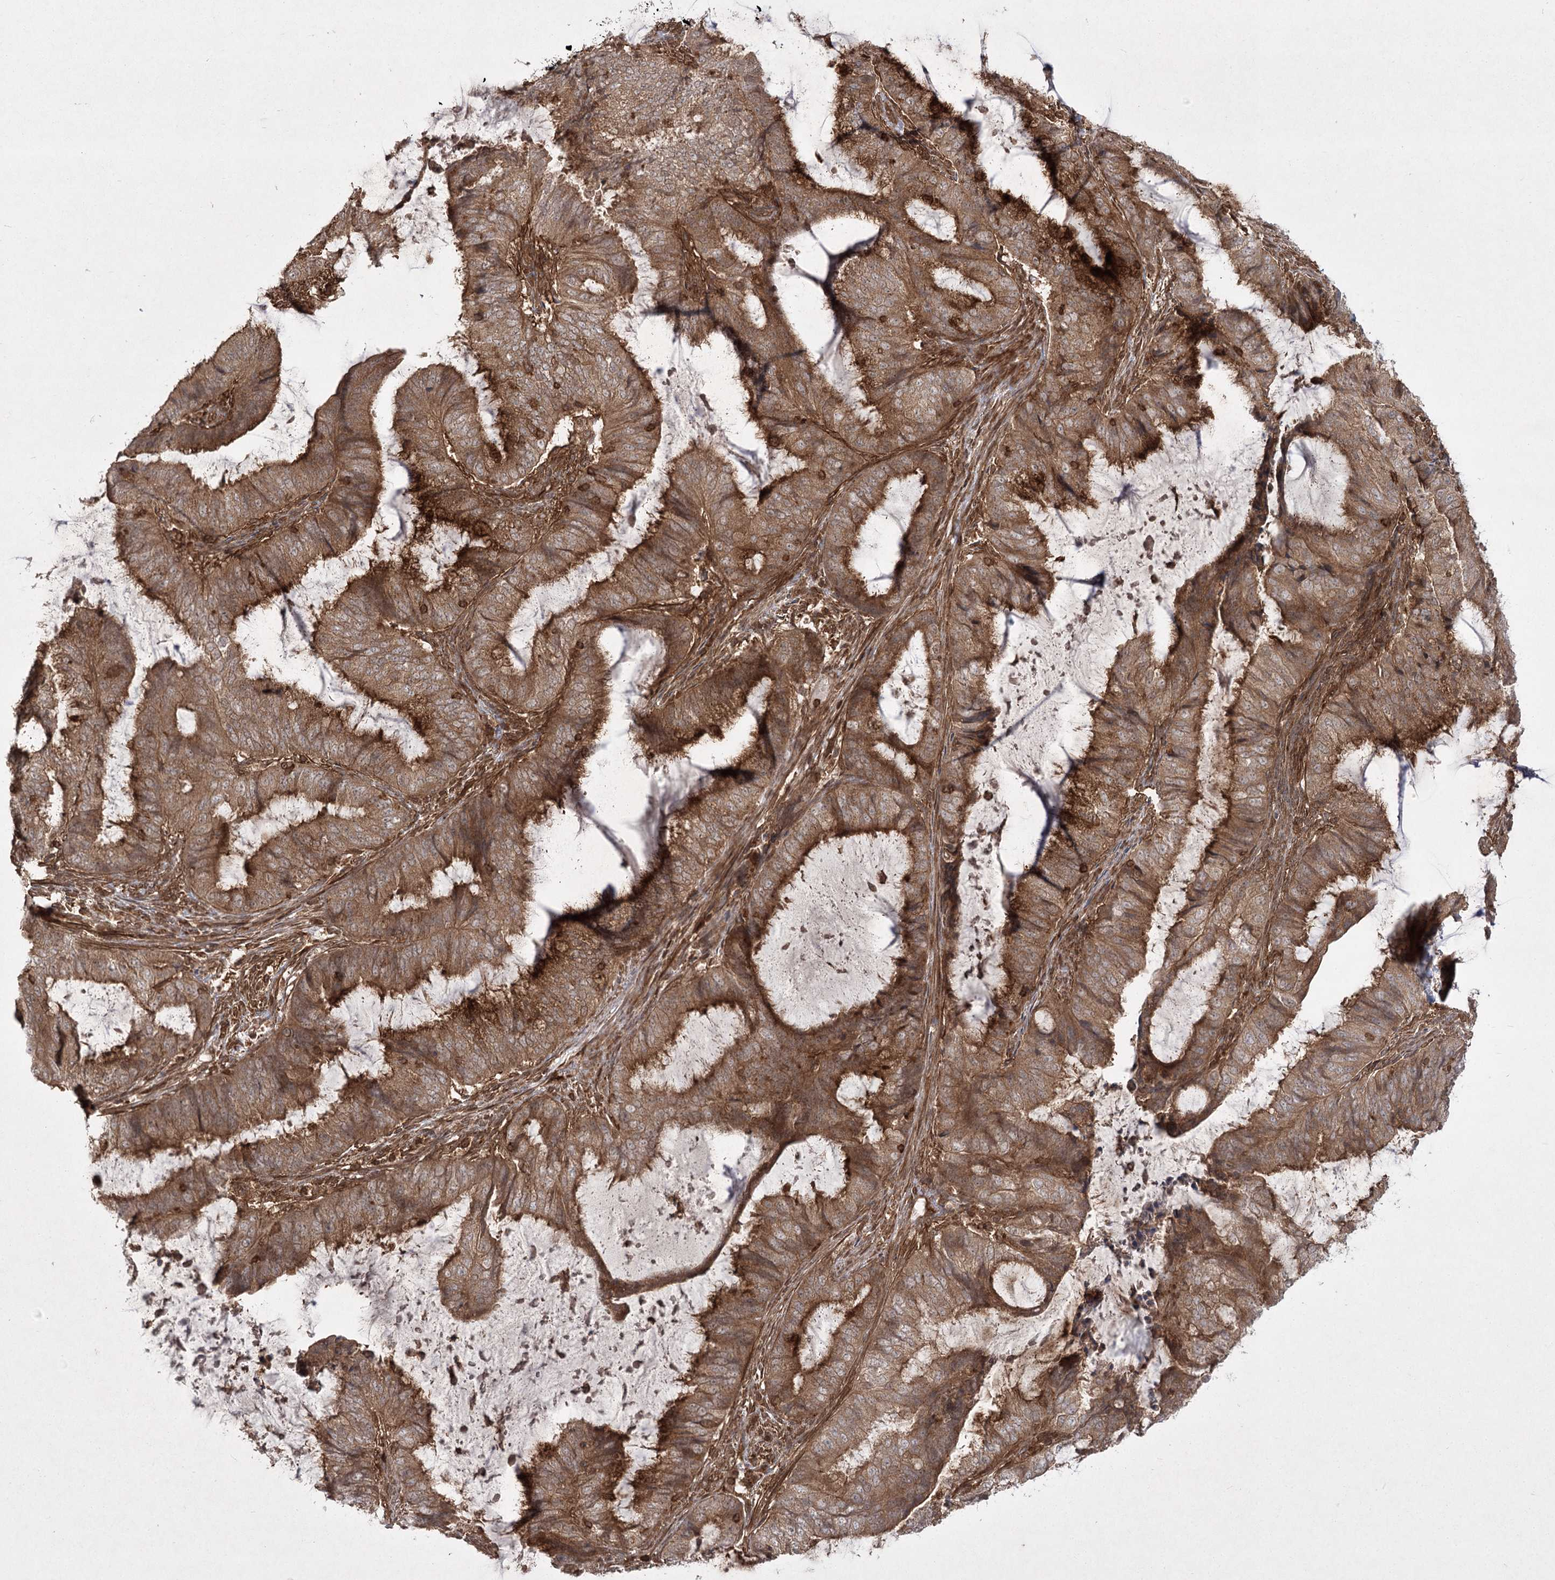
{"staining": {"intensity": "moderate", "quantity": ">75%", "location": "cytoplasmic/membranous"}, "tissue": "endometrial cancer", "cell_type": "Tumor cells", "image_type": "cancer", "snomed": [{"axis": "morphology", "description": "Adenocarcinoma, NOS"}, {"axis": "topography", "description": "Endometrium"}], "caption": "There is medium levels of moderate cytoplasmic/membranous staining in tumor cells of endometrial cancer, as demonstrated by immunohistochemical staining (brown color).", "gene": "MDFIC", "patient": {"sex": "female", "age": 81}}